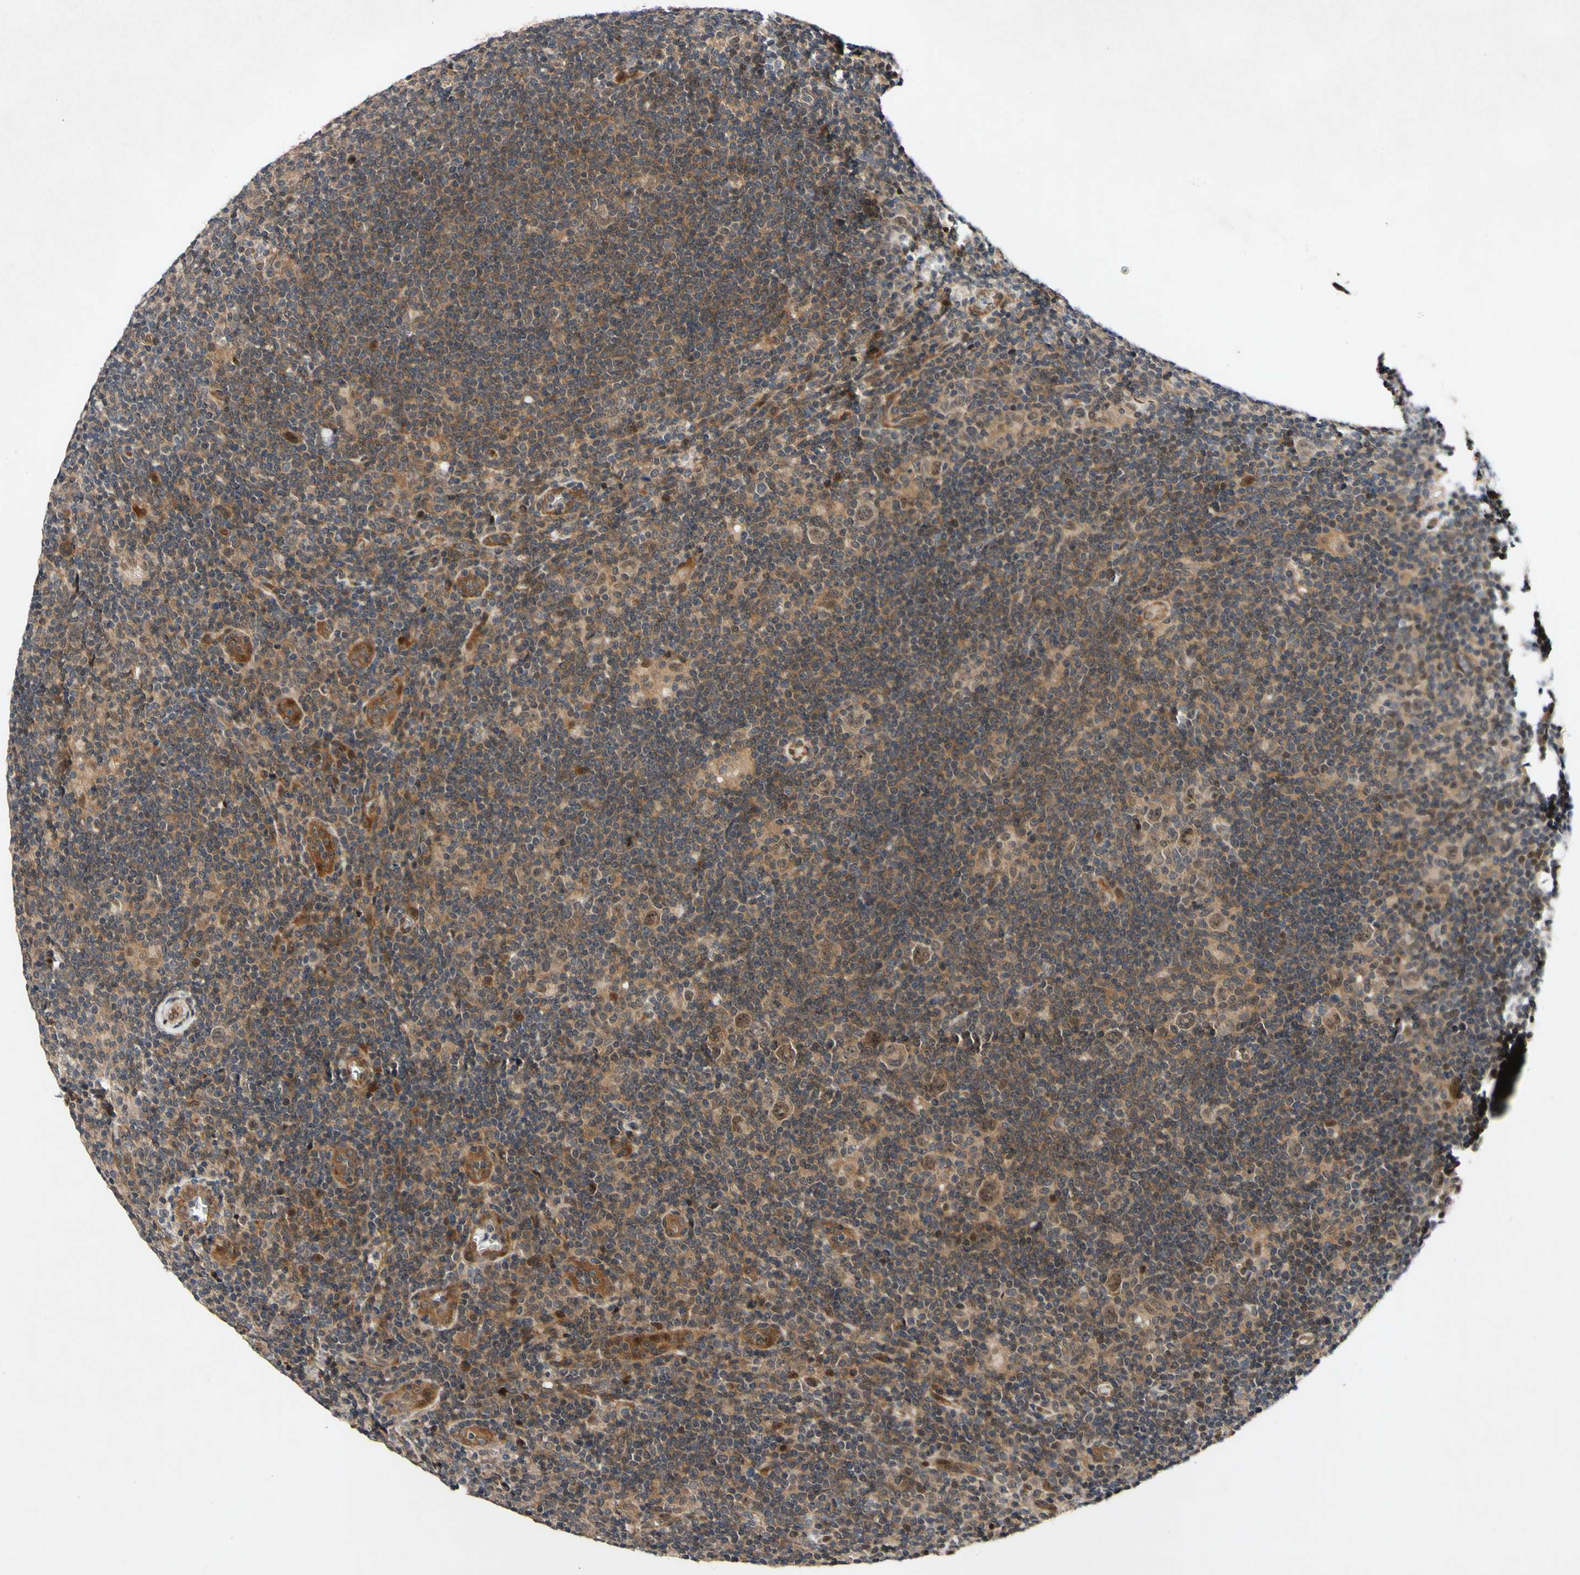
{"staining": {"intensity": "moderate", "quantity": ">75%", "location": "cytoplasmic/membranous"}, "tissue": "lymphoma", "cell_type": "Tumor cells", "image_type": "cancer", "snomed": [{"axis": "morphology", "description": "Hodgkin's disease, NOS"}, {"axis": "topography", "description": "Lymph node"}], "caption": "Tumor cells exhibit medium levels of moderate cytoplasmic/membranous expression in about >75% of cells in Hodgkin's disease.", "gene": "CSNK1E", "patient": {"sex": "female", "age": 57}}